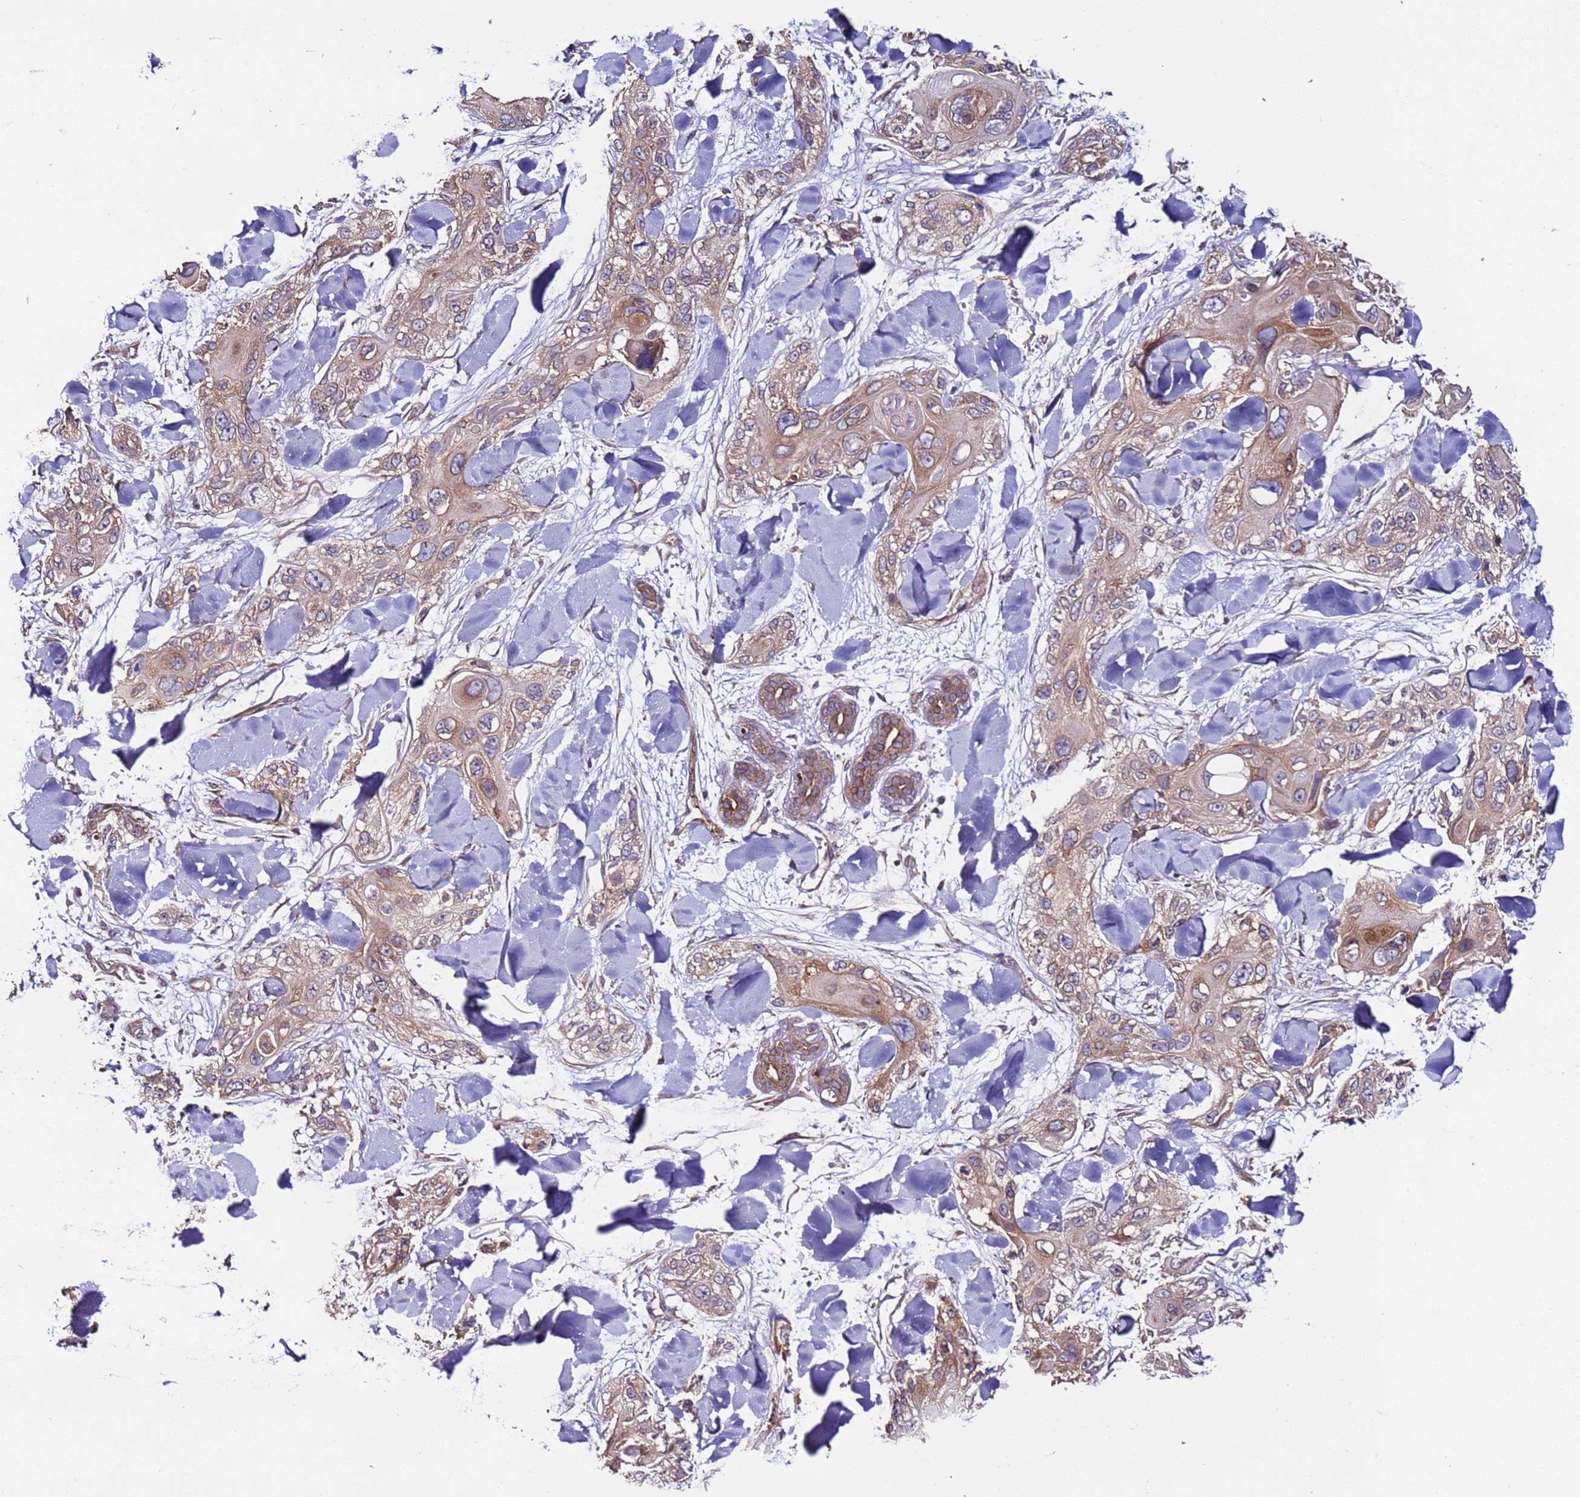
{"staining": {"intensity": "weak", "quantity": ">75%", "location": "cytoplasmic/membranous"}, "tissue": "skin cancer", "cell_type": "Tumor cells", "image_type": "cancer", "snomed": [{"axis": "morphology", "description": "Normal tissue, NOS"}, {"axis": "morphology", "description": "Squamous cell carcinoma, NOS"}, {"axis": "topography", "description": "Skin"}], "caption": "Weak cytoplasmic/membranous protein expression is seen in approximately >75% of tumor cells in skin cancer.", "gene": "SLC41A3", "patient": {"sex": "male", "age": 72}}